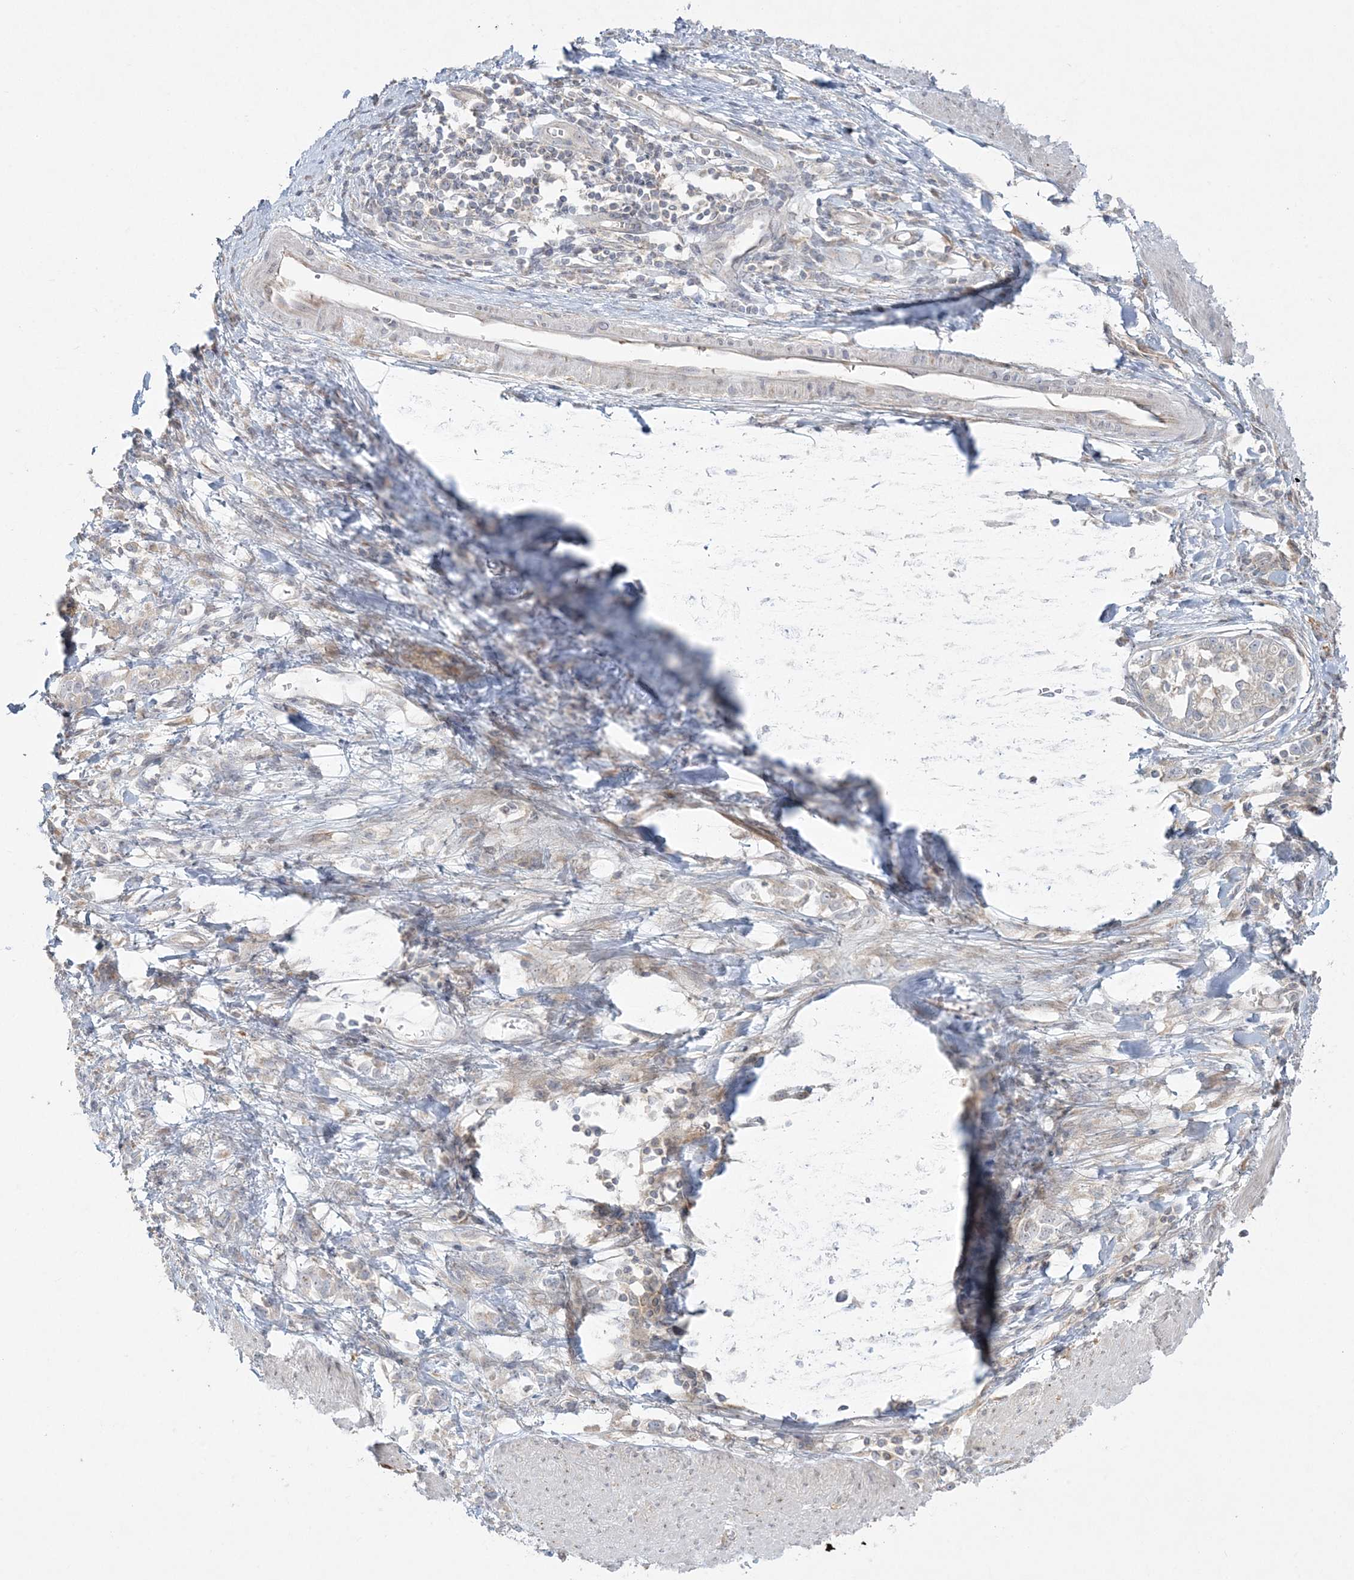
{"staining": {"intensity": "negative", "quantity": "none", "location": "none"}, "tissue": "stomach cancer", "cell_type": "Tumor cells", "image_type": "cancer", "snomed": [{"axis": "morphology", "description": "Adenocarcinoma, NOS"}, {"axis": "topography", "description": "Stomach"}], "caption": "Immunohistochemistry (IHC) histopathology image of neoplastic tissue: human stomach adenocarcinoma stained with DAB demonstrates no significant protein expression in tumor cells.", "gene": "ZC3H6", "patient": {"sex": "female", "age": 76}}